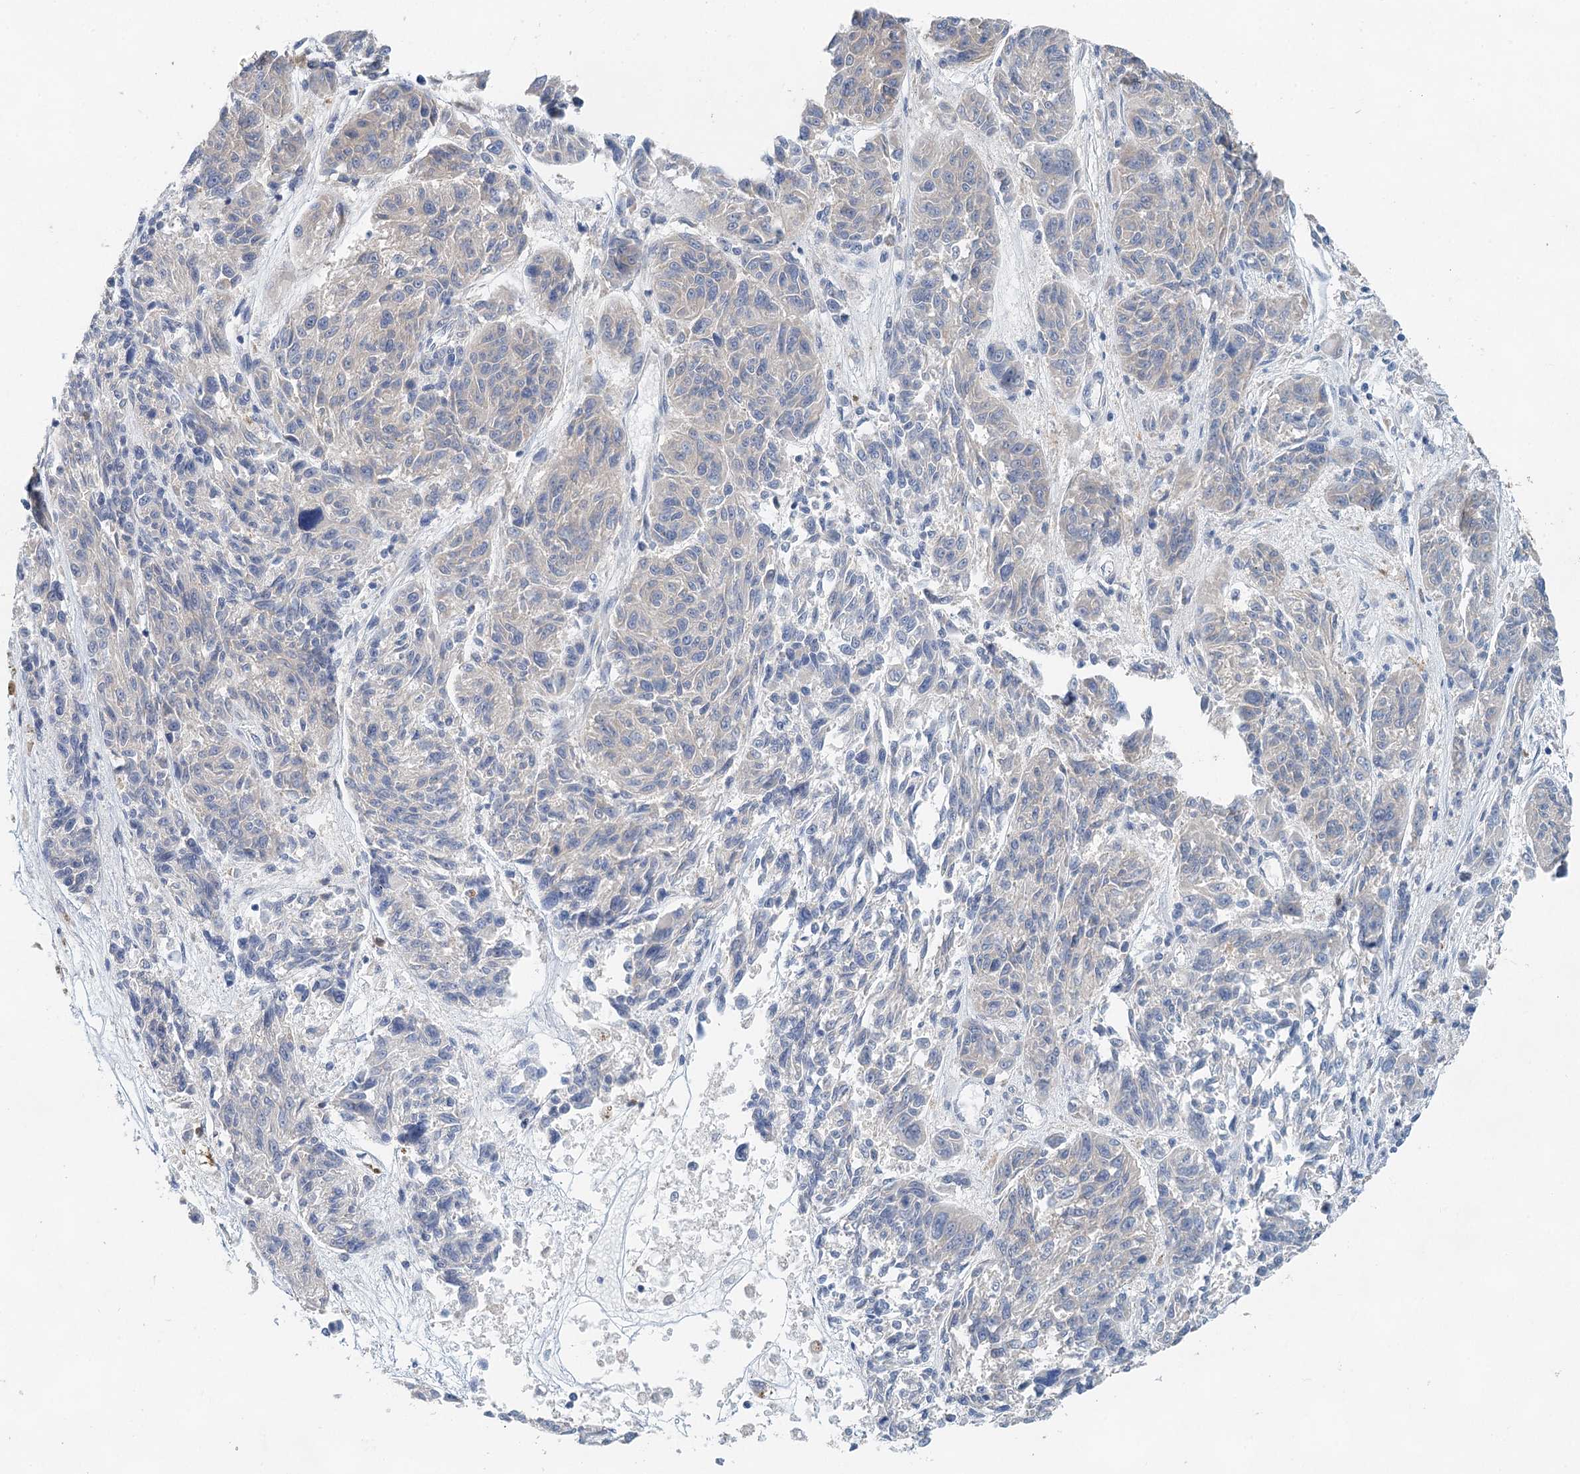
{"staining": {"intensity": "negative", "quantity": "none", "location": "none"}, "tissue": "melanoma", "cell_type": "Tumor cells", "image_type": "cancer", "snomed": [{"axis": "morphology", "description": "Malignant melanoma, NOS"}, {"axis": "topography", "description": "Skin"}], "caption": "IHC image of melanoma stained for a protein (brown), which shows no expression in tumor cells.", "gene": "BLTP1", "patient": {"sex": "male", "age": 53}}